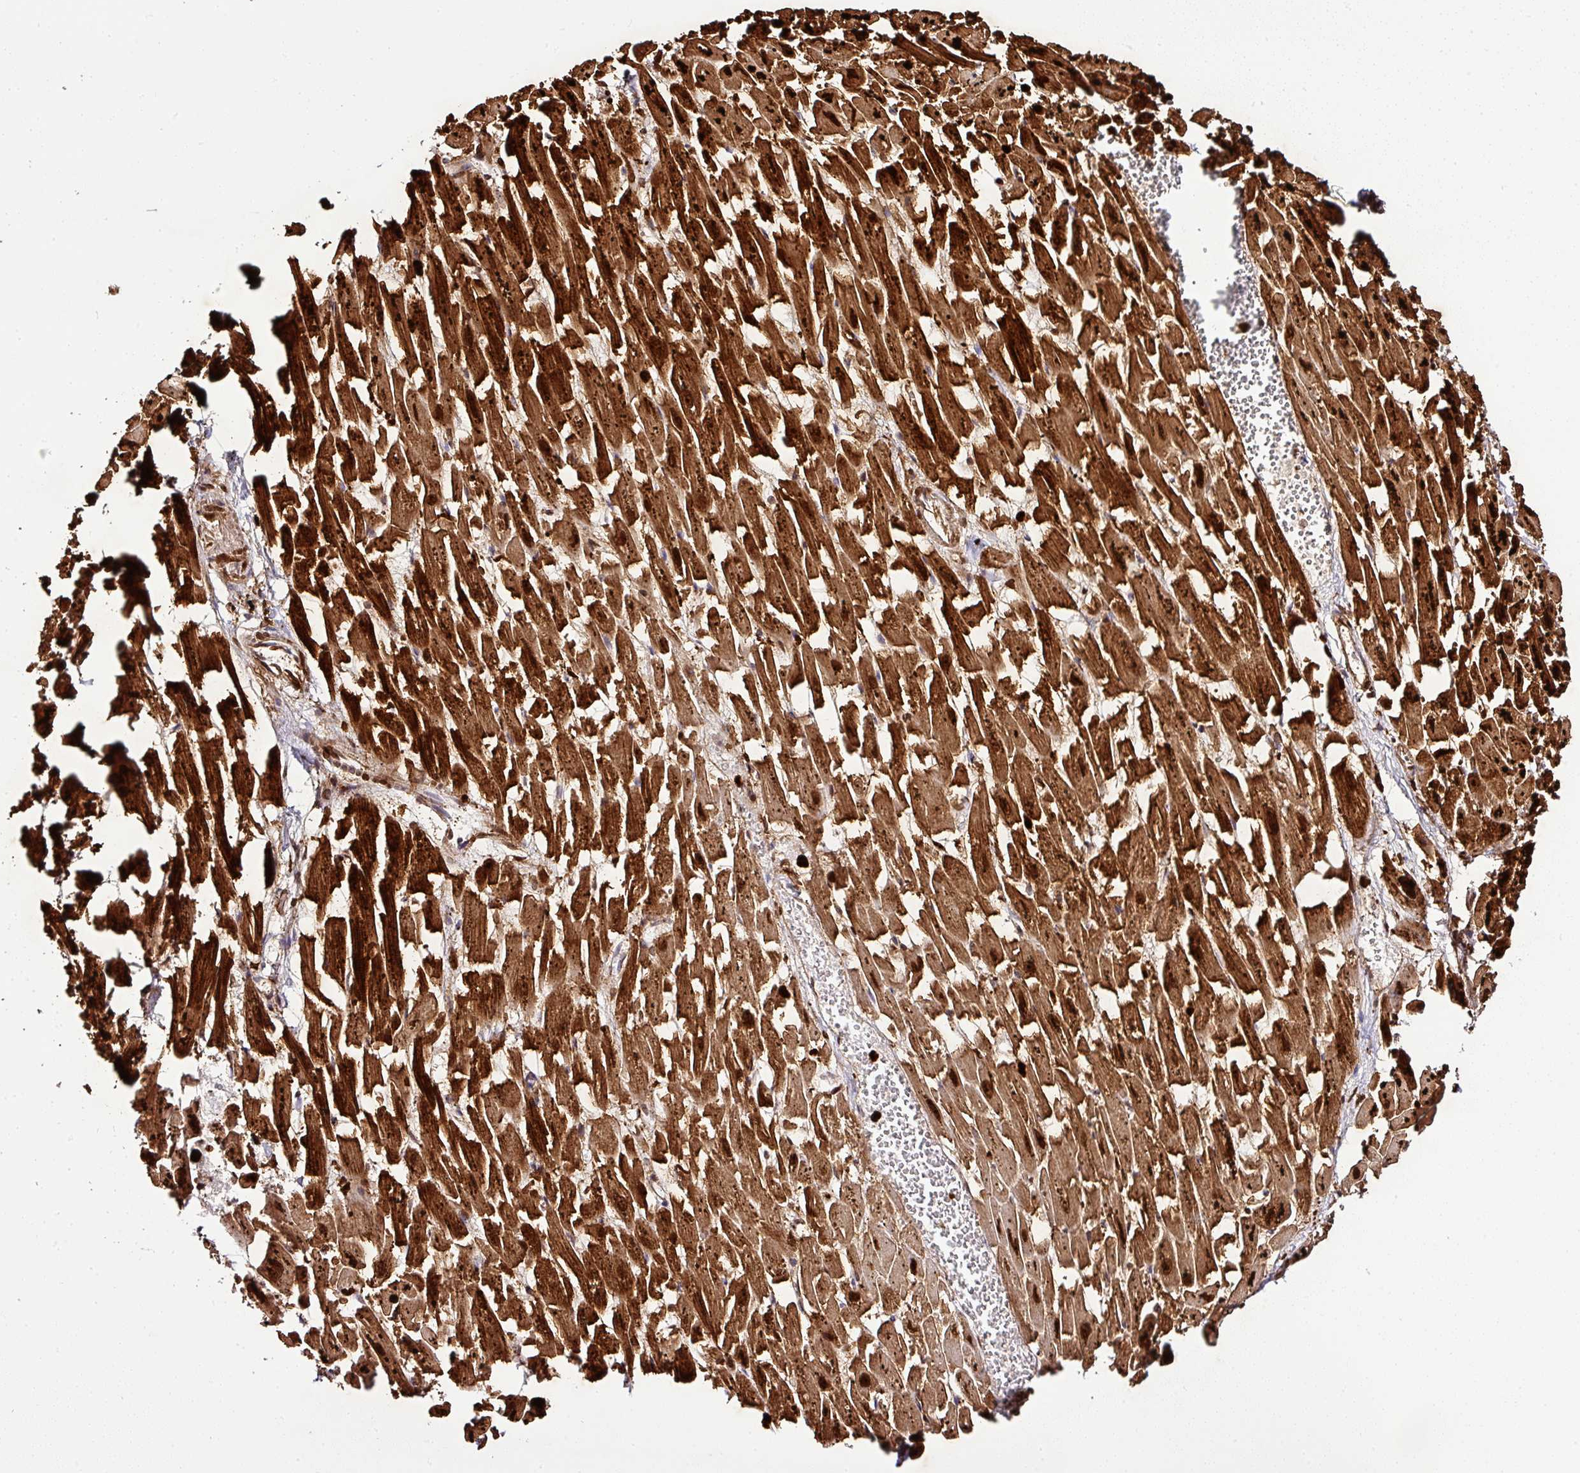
{"staining": {"intensity": "strong", "quantity": ">75%", "location": "cytoplasmic/membranous"}, "tissue": "heart muscle", "cell_type": "Cardiomyocytes", "image_type": "normal", "snomed": [{"axis": "morphology", "description": "Normal tissue, NOS"}, {"axis": "topography", "description": "Heart"}], "caption": "Strong cytoplasmic/membranous expression for a protein is identified in about >75% of cardiomyocytes of unremarkable heart muscle using immunohistochemistry.", "gene": "FAM153A", "patient": {"sex": "female", "age": 64}}